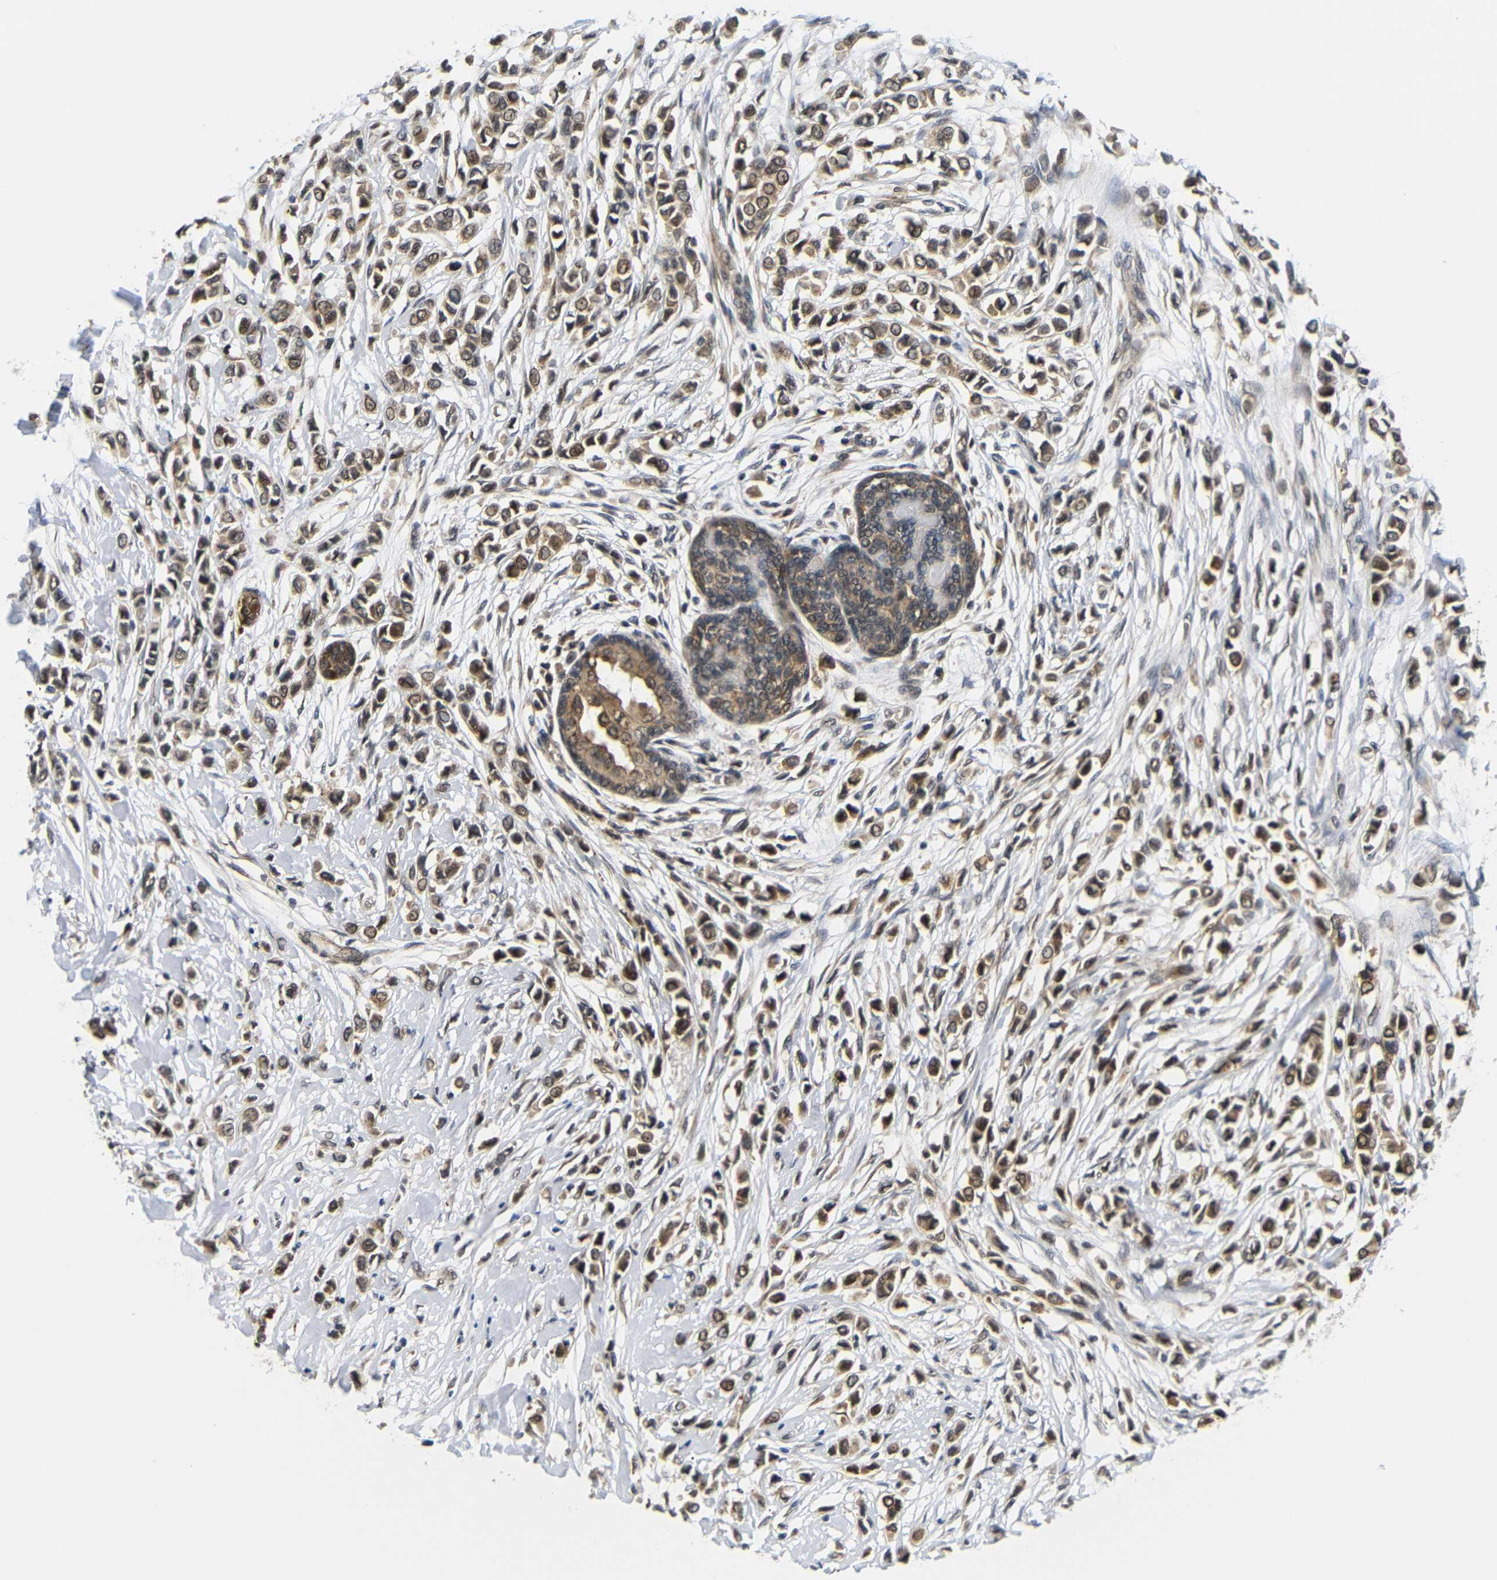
{"staining": {"intensity": "moderate", "quantity": ">75%", "location": "cytoplasmic/membranous,nuclear"}, "tissue": "breast cancer", "cell_type": "Tumor cells", "image_type": "cancer", "snomed": [{"axis": "morphology", "description": "Lobular carcinoma"}, {"axis": "topography", "description": "Breast"}], "caption": "Moderate cytoplasmic/membranous and nuclear expression for a protein is appreciated in approximately >75% of tumor cells of breast cancer (lobular carcinoma) using immunohistochemistry (IHC).", "gene": "GJA5", "patient": {"sex": "female", "age": 51}}